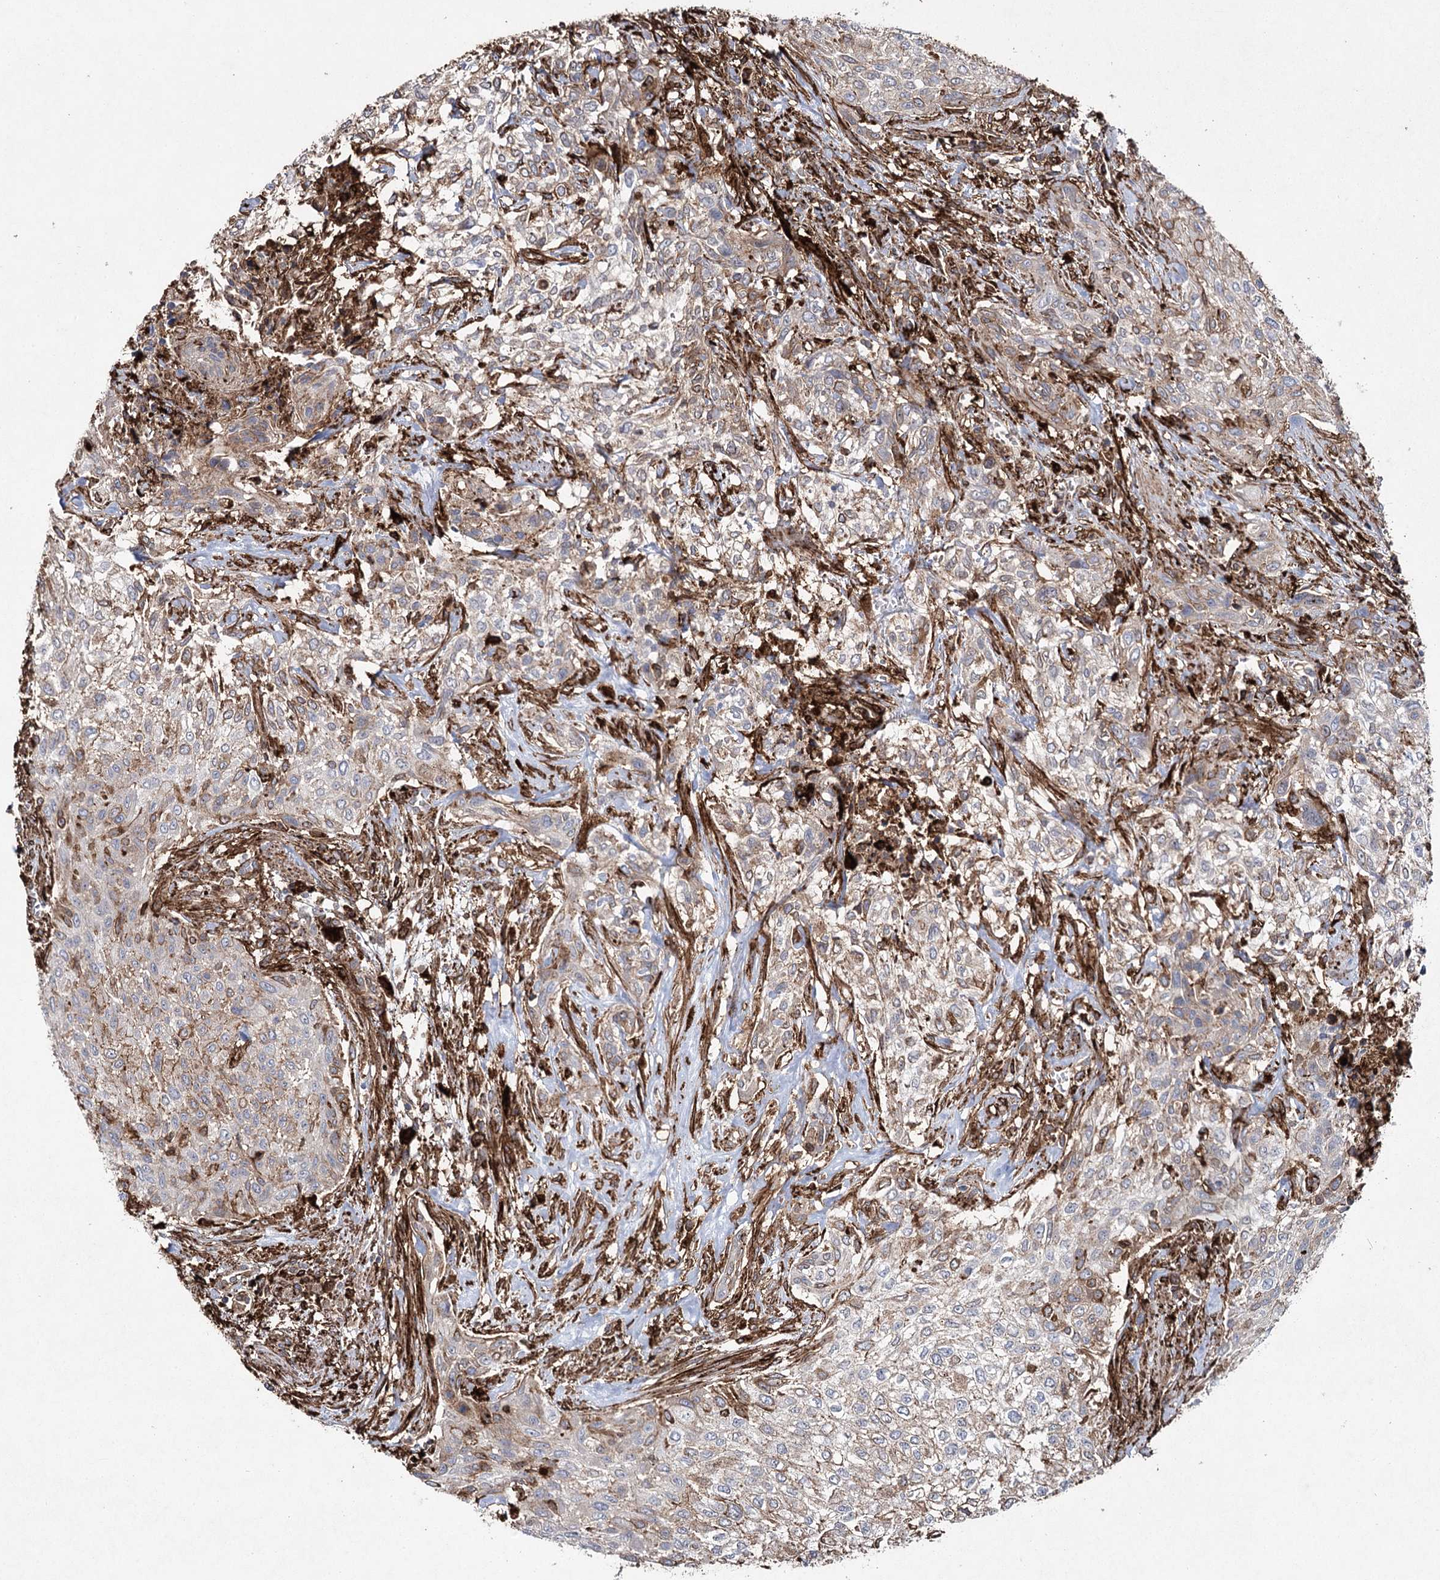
{"staining": {"intensity": "moderate", "quantity": "25%-75%", "location": "cytoplasmic/membranous"}, "tissue": "urothelial cancer", "cell_type": "Tumor cells", "image_type": "cancer", "snomed": [{"axis": "morphology", "description": "Normal tissue, NOS"}, {"axis": "morphology", "description": "Urothelial carcinoma, NOS"}, {"axis": "topography", "description": "Urinary bladder"}, {"axis": "topography", "description": "Peripheral nerve tissue"}], "caption": "Tumor cells exhibit medium levels of moderate cytoplasmic/membranous staining in about 25%-75% of cells in urothelial cancer.", "gene": "DCUN1D4", "patient": {"sex": "male", "age": 35}}